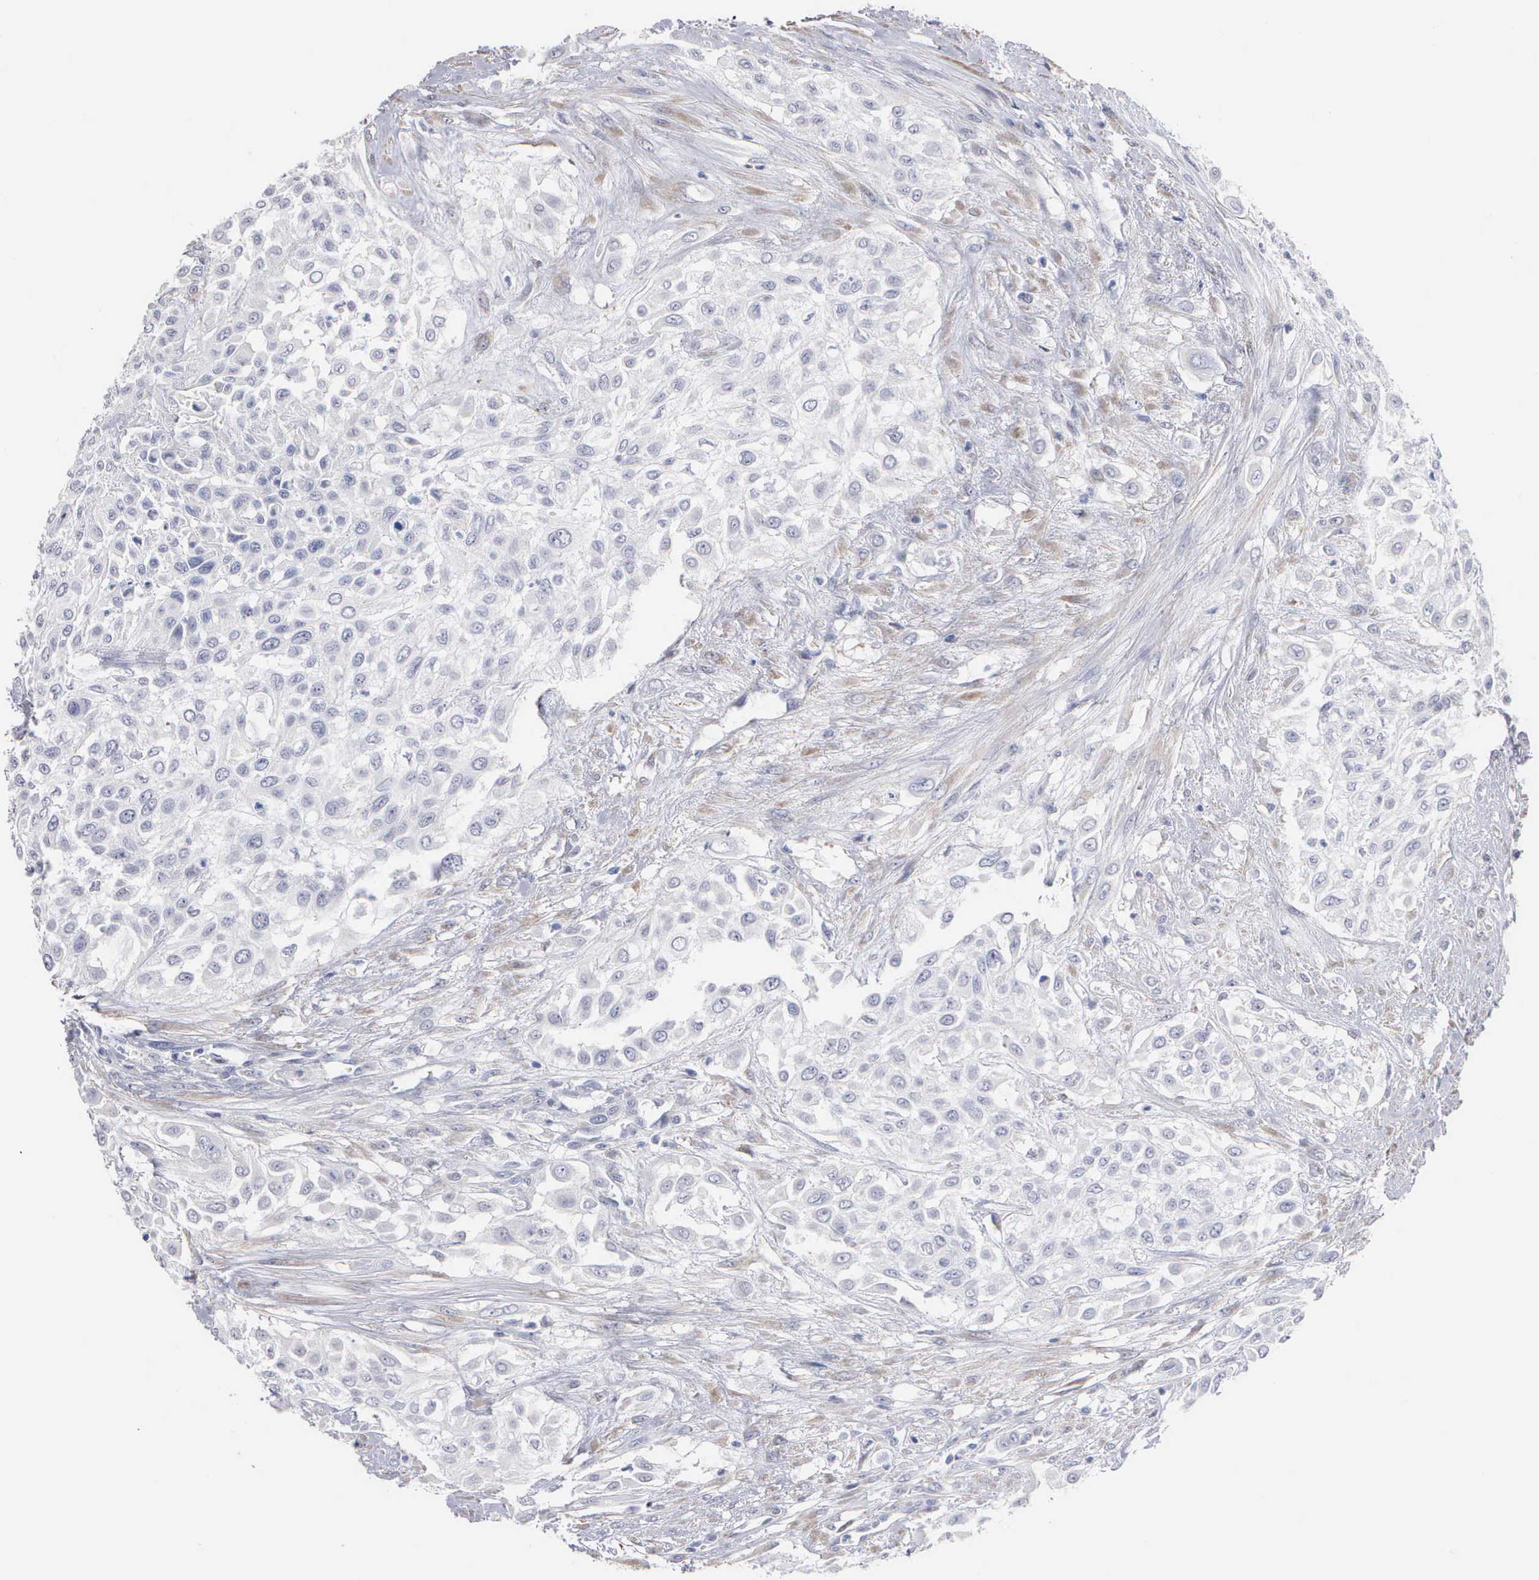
{"staining": {"intensity": "negative", "quantity": "none", "location": "none"}, "tissue": "urothelial cancer", "cell_type": "Tumor cells", "image_type": "cancer", "snomed": [{"axis": "morphology", "description": "Urothelial carcinoma, High grade"}, {"axis": "topography", "description": "Urinary bladder"}], "caption": "An immunohistochemistry (IHC) micrograph of urothelial carcinoma (high-grade) is shown. There is no staining in tumor cells of urothelial carcinoma (high-grade). Nuclei are stained in blue.", "gene": "ELFN2", "patient": {"sex": "male", "age": 57}}